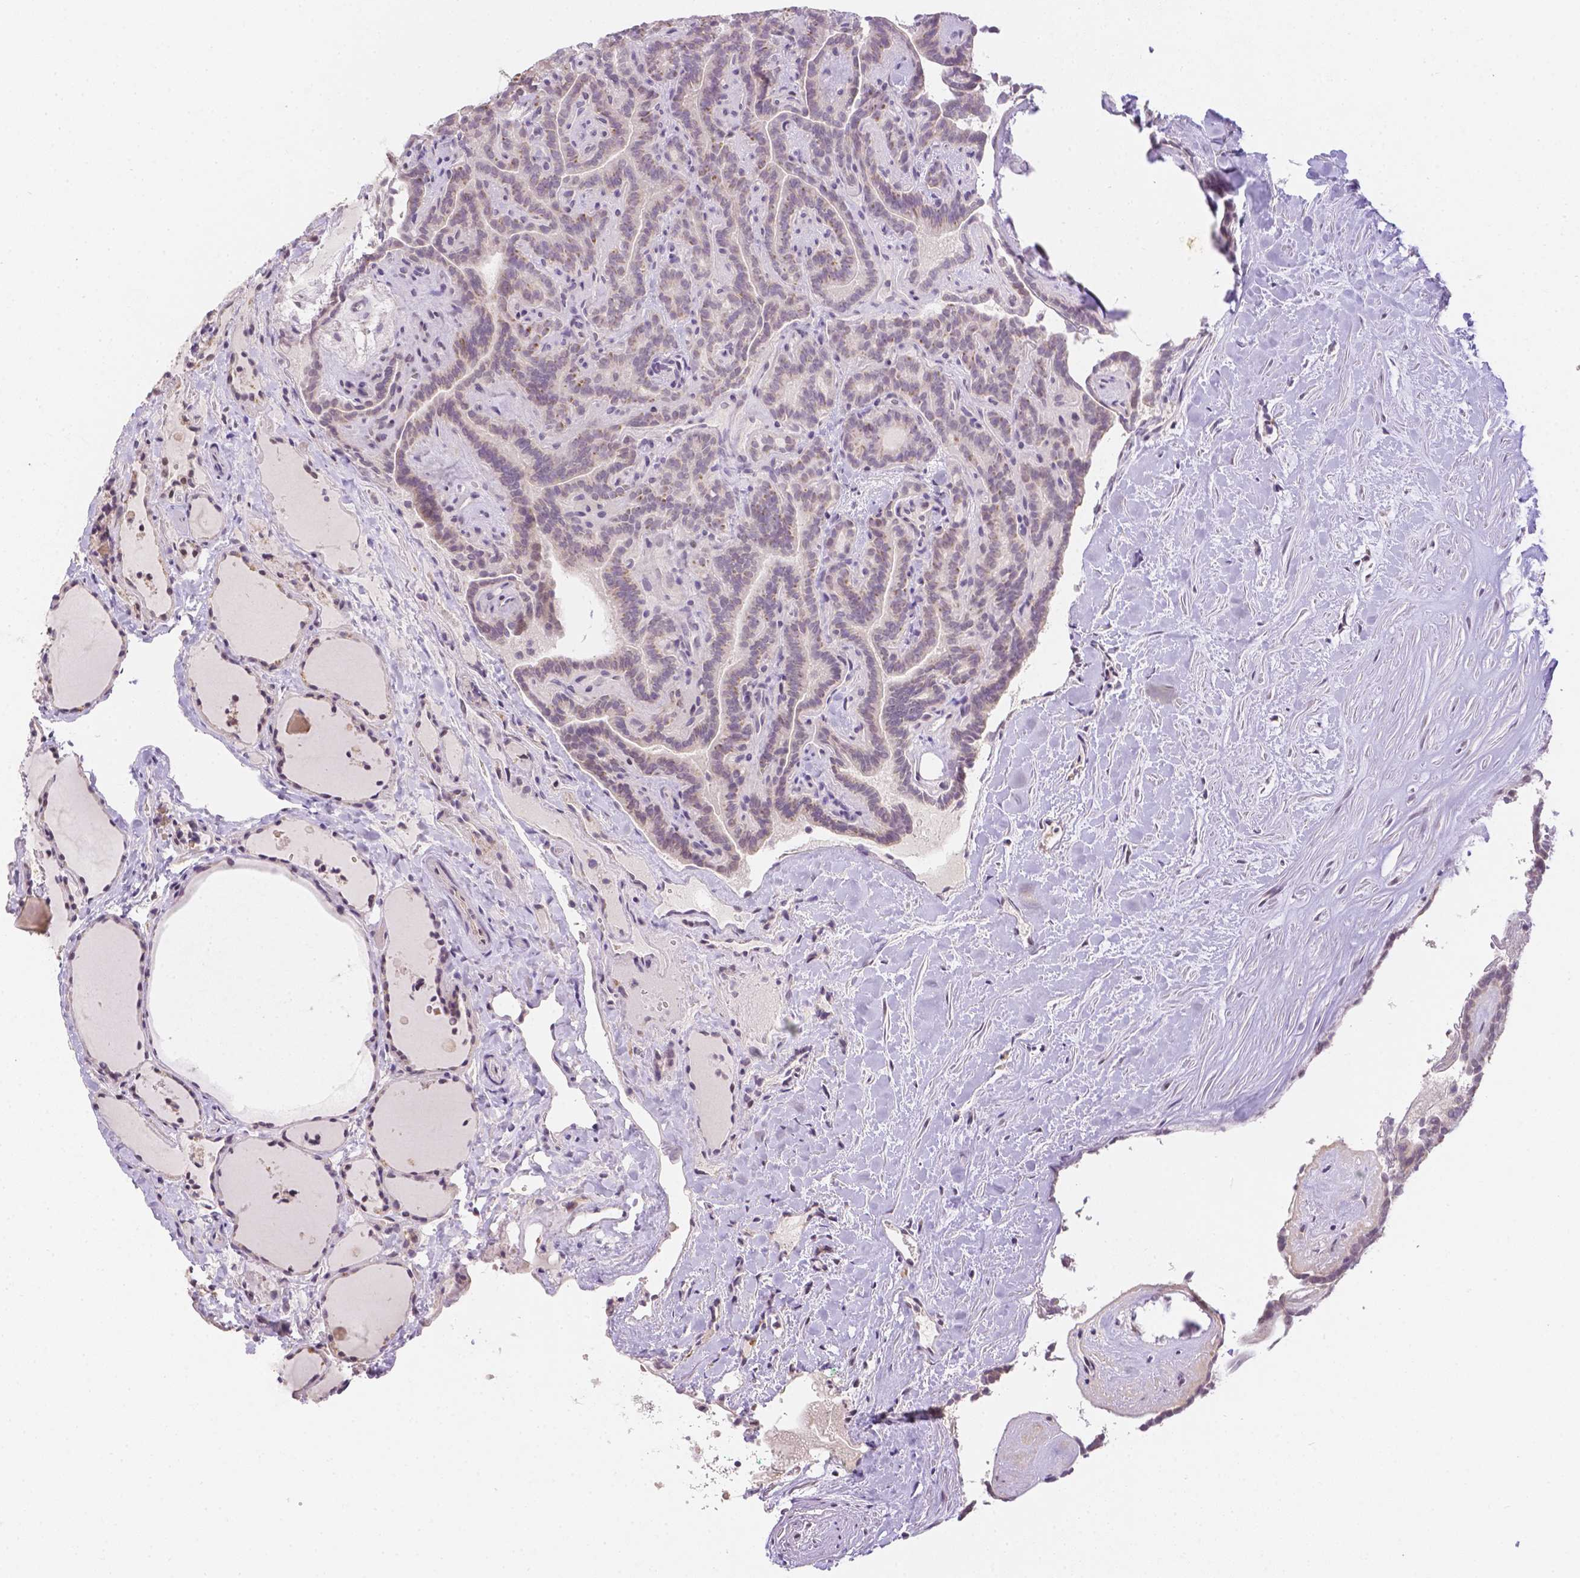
{"staining": {"intensity": "negative", "quantity": "none", "location": "none"}, "tissue": "thyroid cancer", "cell_type": "Tumor cells", "image_type": "cancer", "snomed": [{"axis": "morphology", "description": "Papillary adenocarcinoma, NOS"}, {"axis": "topography", "description": "Thyroid gland"}], "caption": "Immunohistochemistry histopathology image of human papillary adenocarcinoma (thyroid) stained for a protein (brown), which demonstrates no positivity in tumor cells. (DAB (3,3'-diaminobenzidine) IHC with hematoxylin counter stain).", "gene": "ZNF280B", "patient": {"sex": "female", "age": 21}}